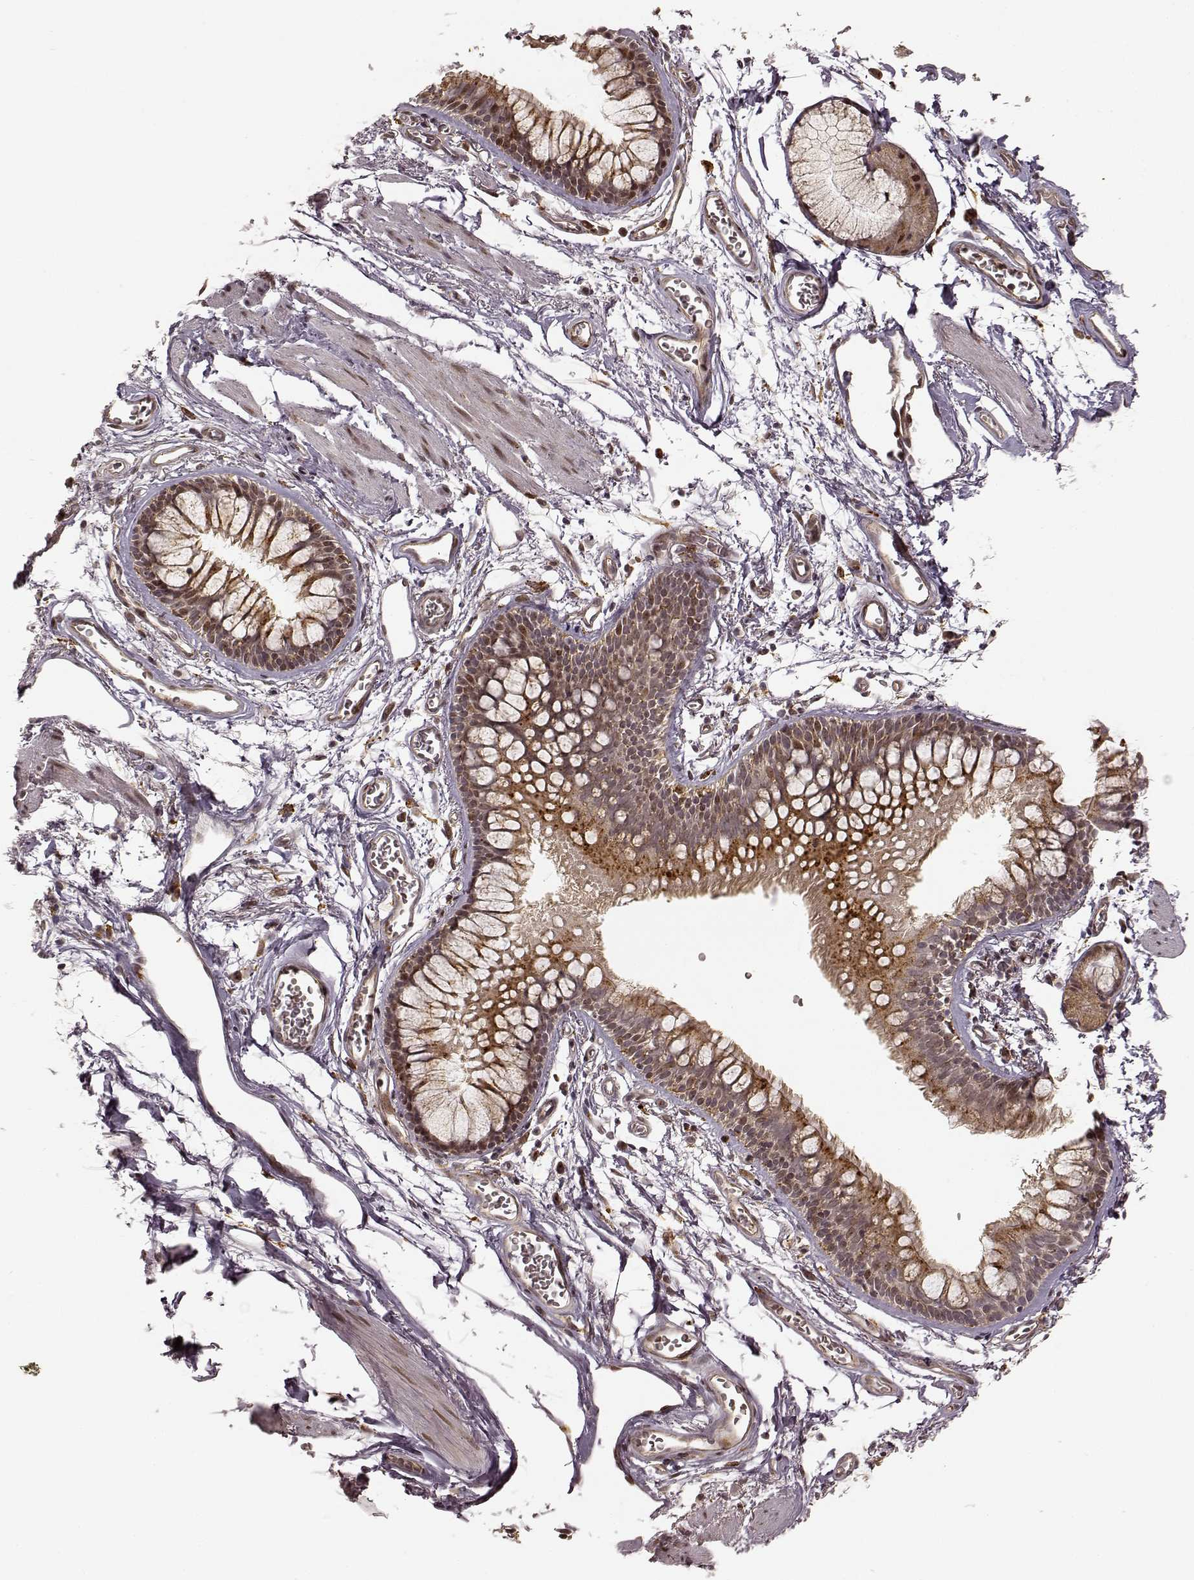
{"staining": {"intensity": "moderate", "quantity": "25%-75%", "location": "nuclear"}, "tissue": "soft tissue", "cell_type": "Chondrocytes", "image_type": "normal", "snomed": [{"axis": "morphology", "description": "Normal tissue, NOS"}, {"axis": "topography", "description": "Cartilage tissue"}, {"axis": "topography", "description": "Bronchus"}], "caption": "Soft tissue stained for a protein (brown) displays moderate nuclear positive expression in about 25%-75% of chondrocytes.", "gene": "SLC12A9", "patient": {"sex": "female", "age": 79}}